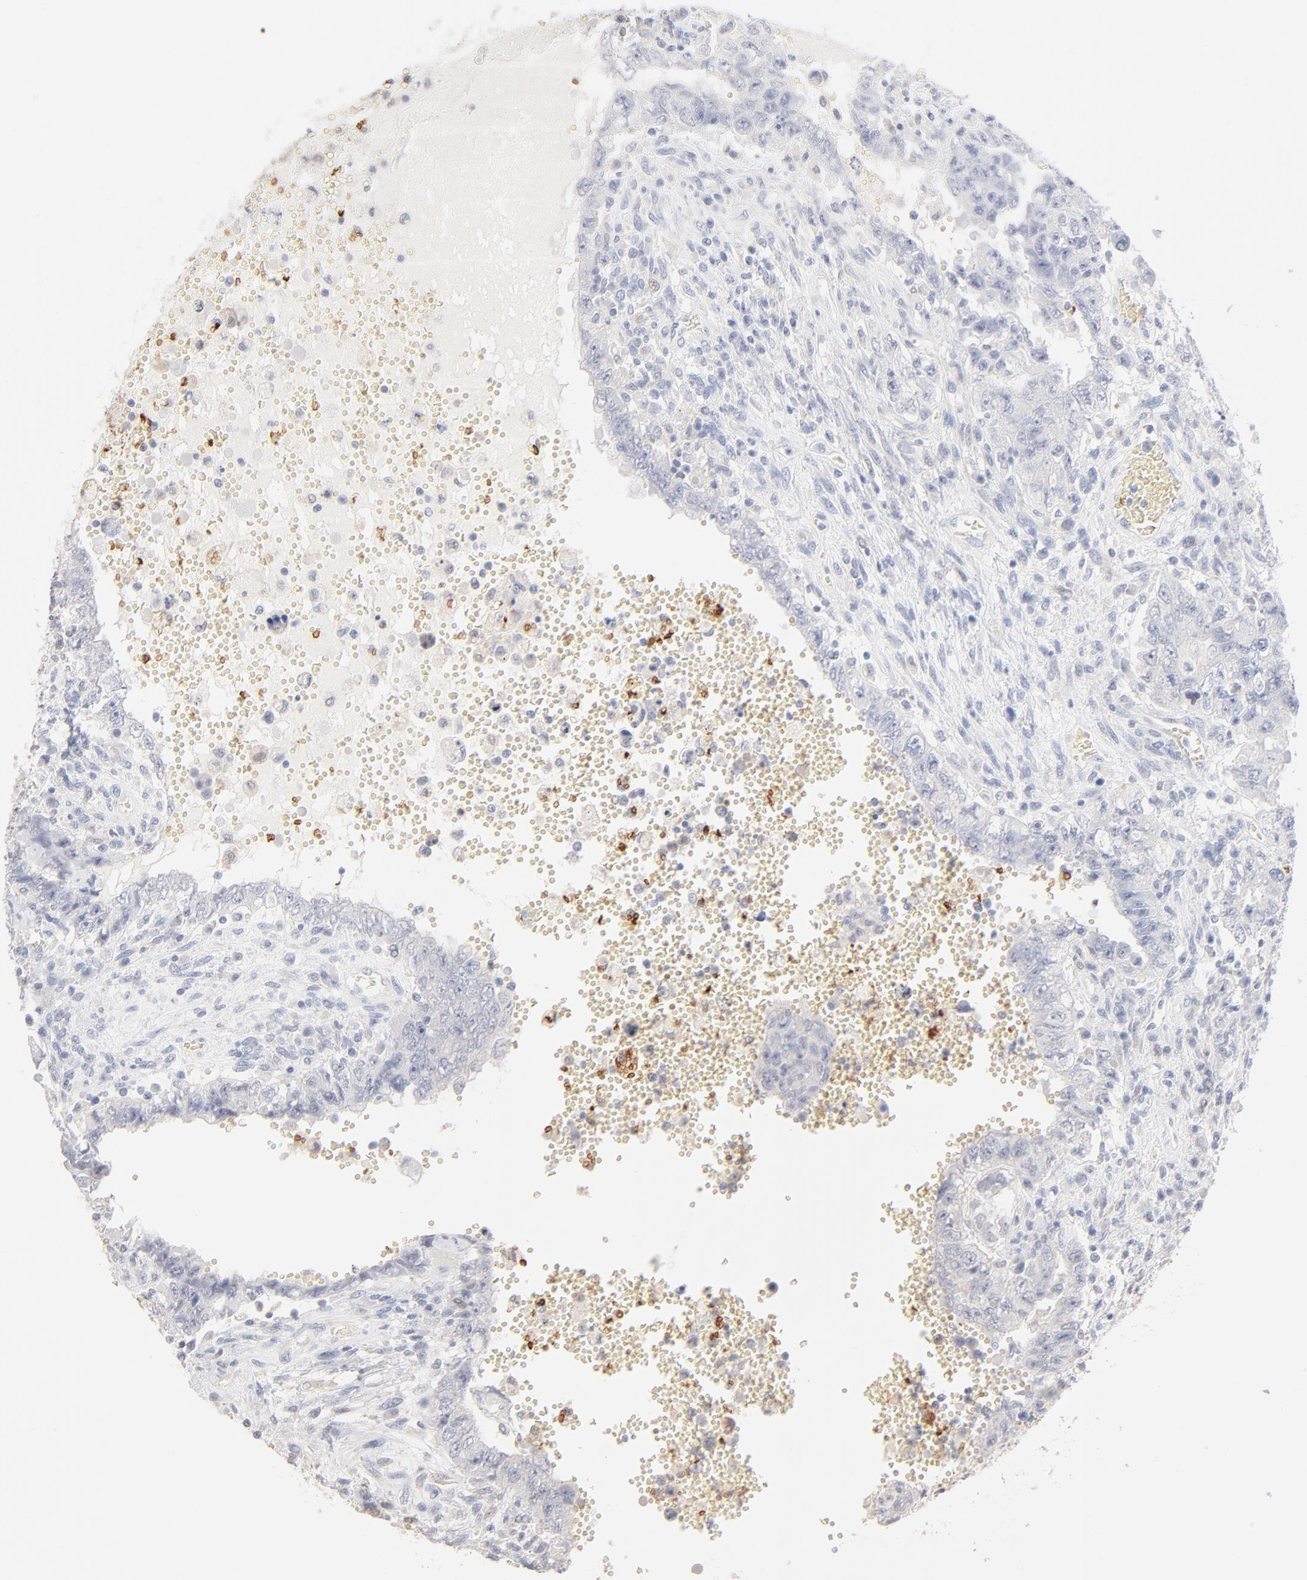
{"staining": {"intensity": "negative", "quantity": "none", "location": "none"}, "tissue": "testis cancer", "cell_type": "Tumor cells", "image_type": "cancer", "snomed": [{"axis": "morphology", "description": "Carcinoma, Embryonal, NOS"}, {"axis": "topography", "description": "Testis"}], "caption": "Tumor cells are negative for protein expression in human embryonal carcinoma (testis). Brightfield microscopy of IHC stained with DAB (brown) and hematoxylin (blue), captured at high magnification.", "gene": "SPTB", "patient": {"sex": "male", "age": 26}}